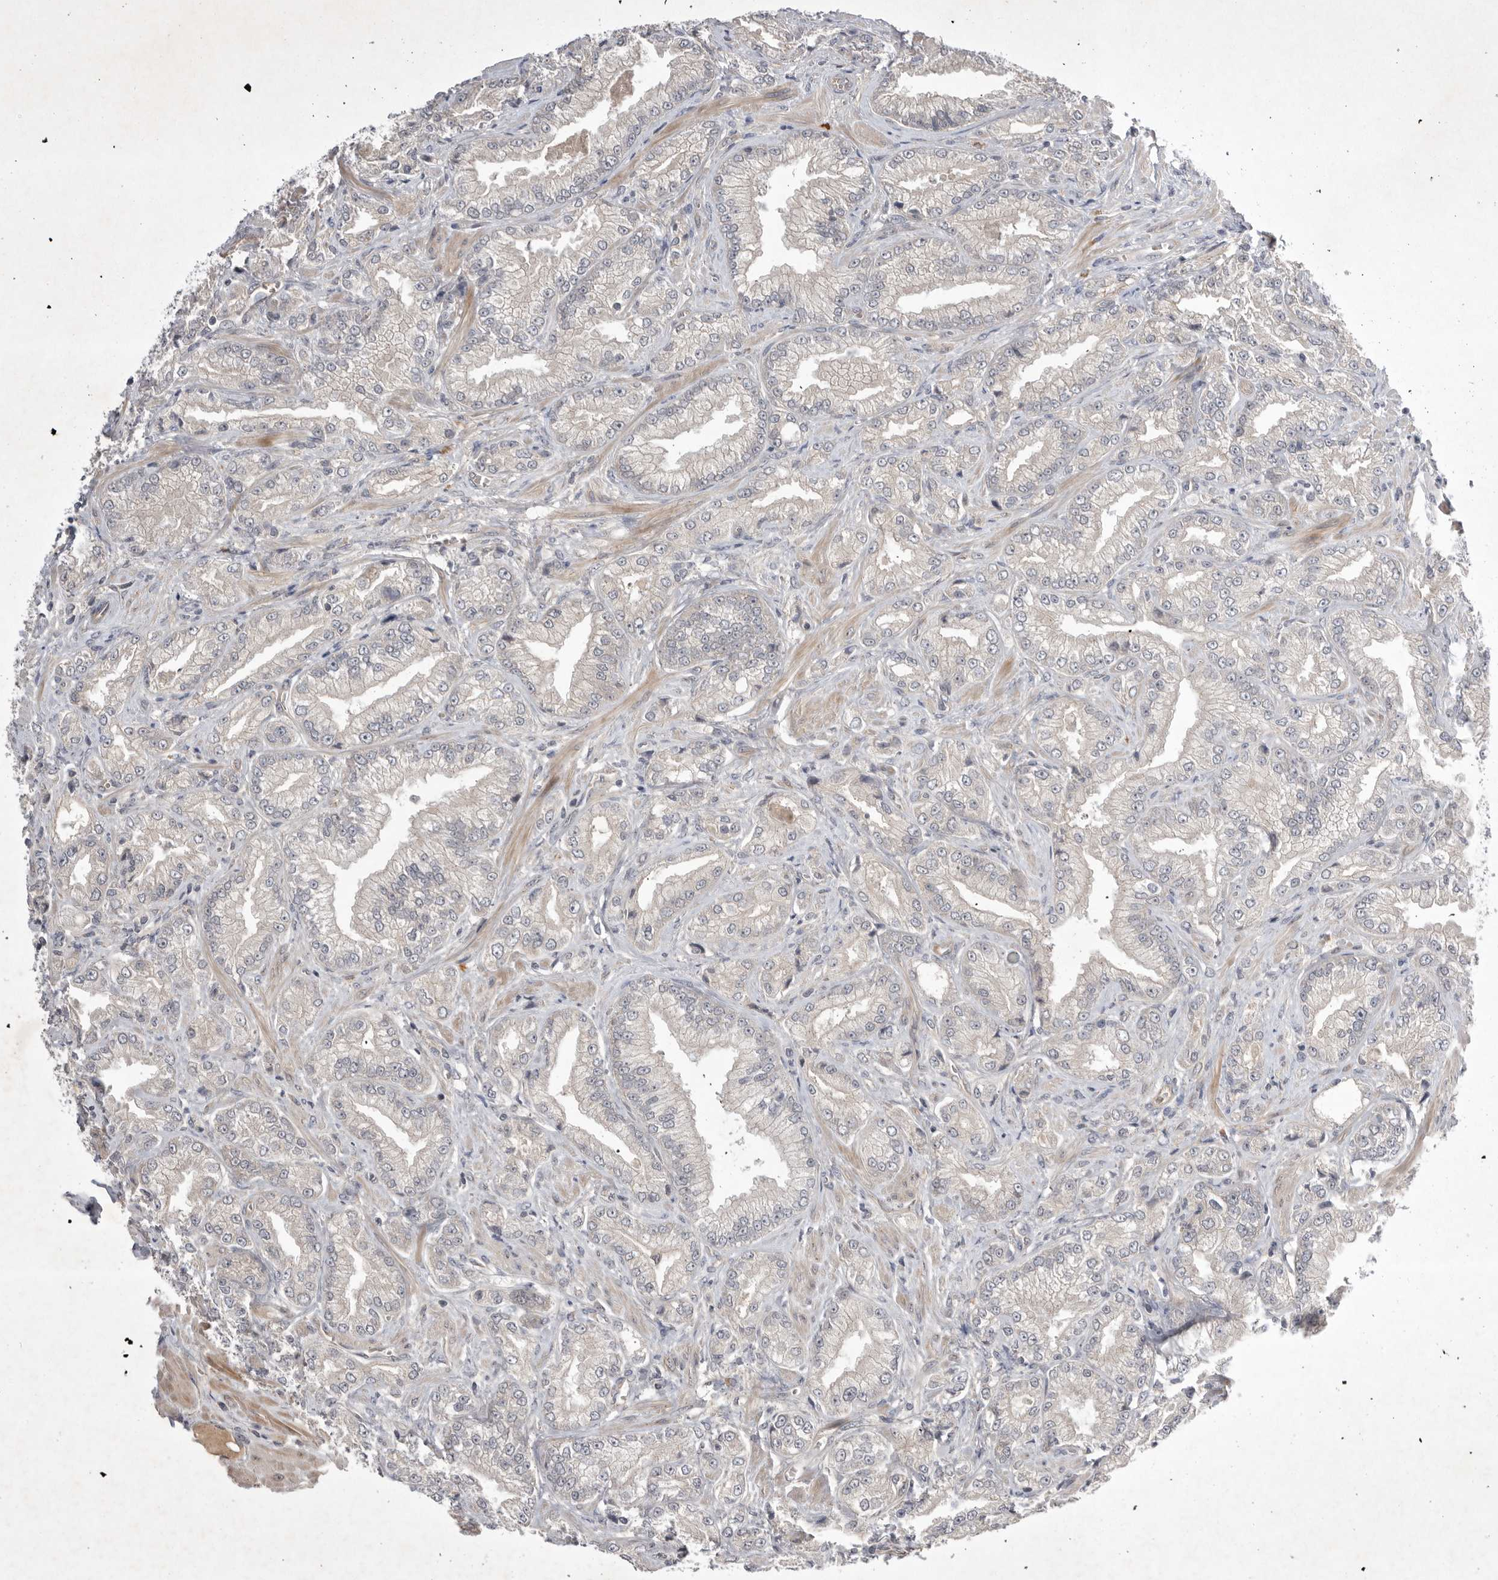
{"staining": {"intensity": "negative", "quantity": "none", "location": "none"}, "tissue": "prostate cancer", "cell_type": "Tumor cells", "image_type": "cancer", "snomed": [{"axis": "morphology", "description": "Adenocarcinoma, Low grade"}, {"axis": "topography", "description": "Prostate"}], "caption": "This is a photomicrograph of immunohistochemistry (IHC) staining of prostate adenocarcinoma (low-grade), which shows no expression in tumor cells.", "gene": "NRCAM", "patient": {"sex": "male", "age": 62}}